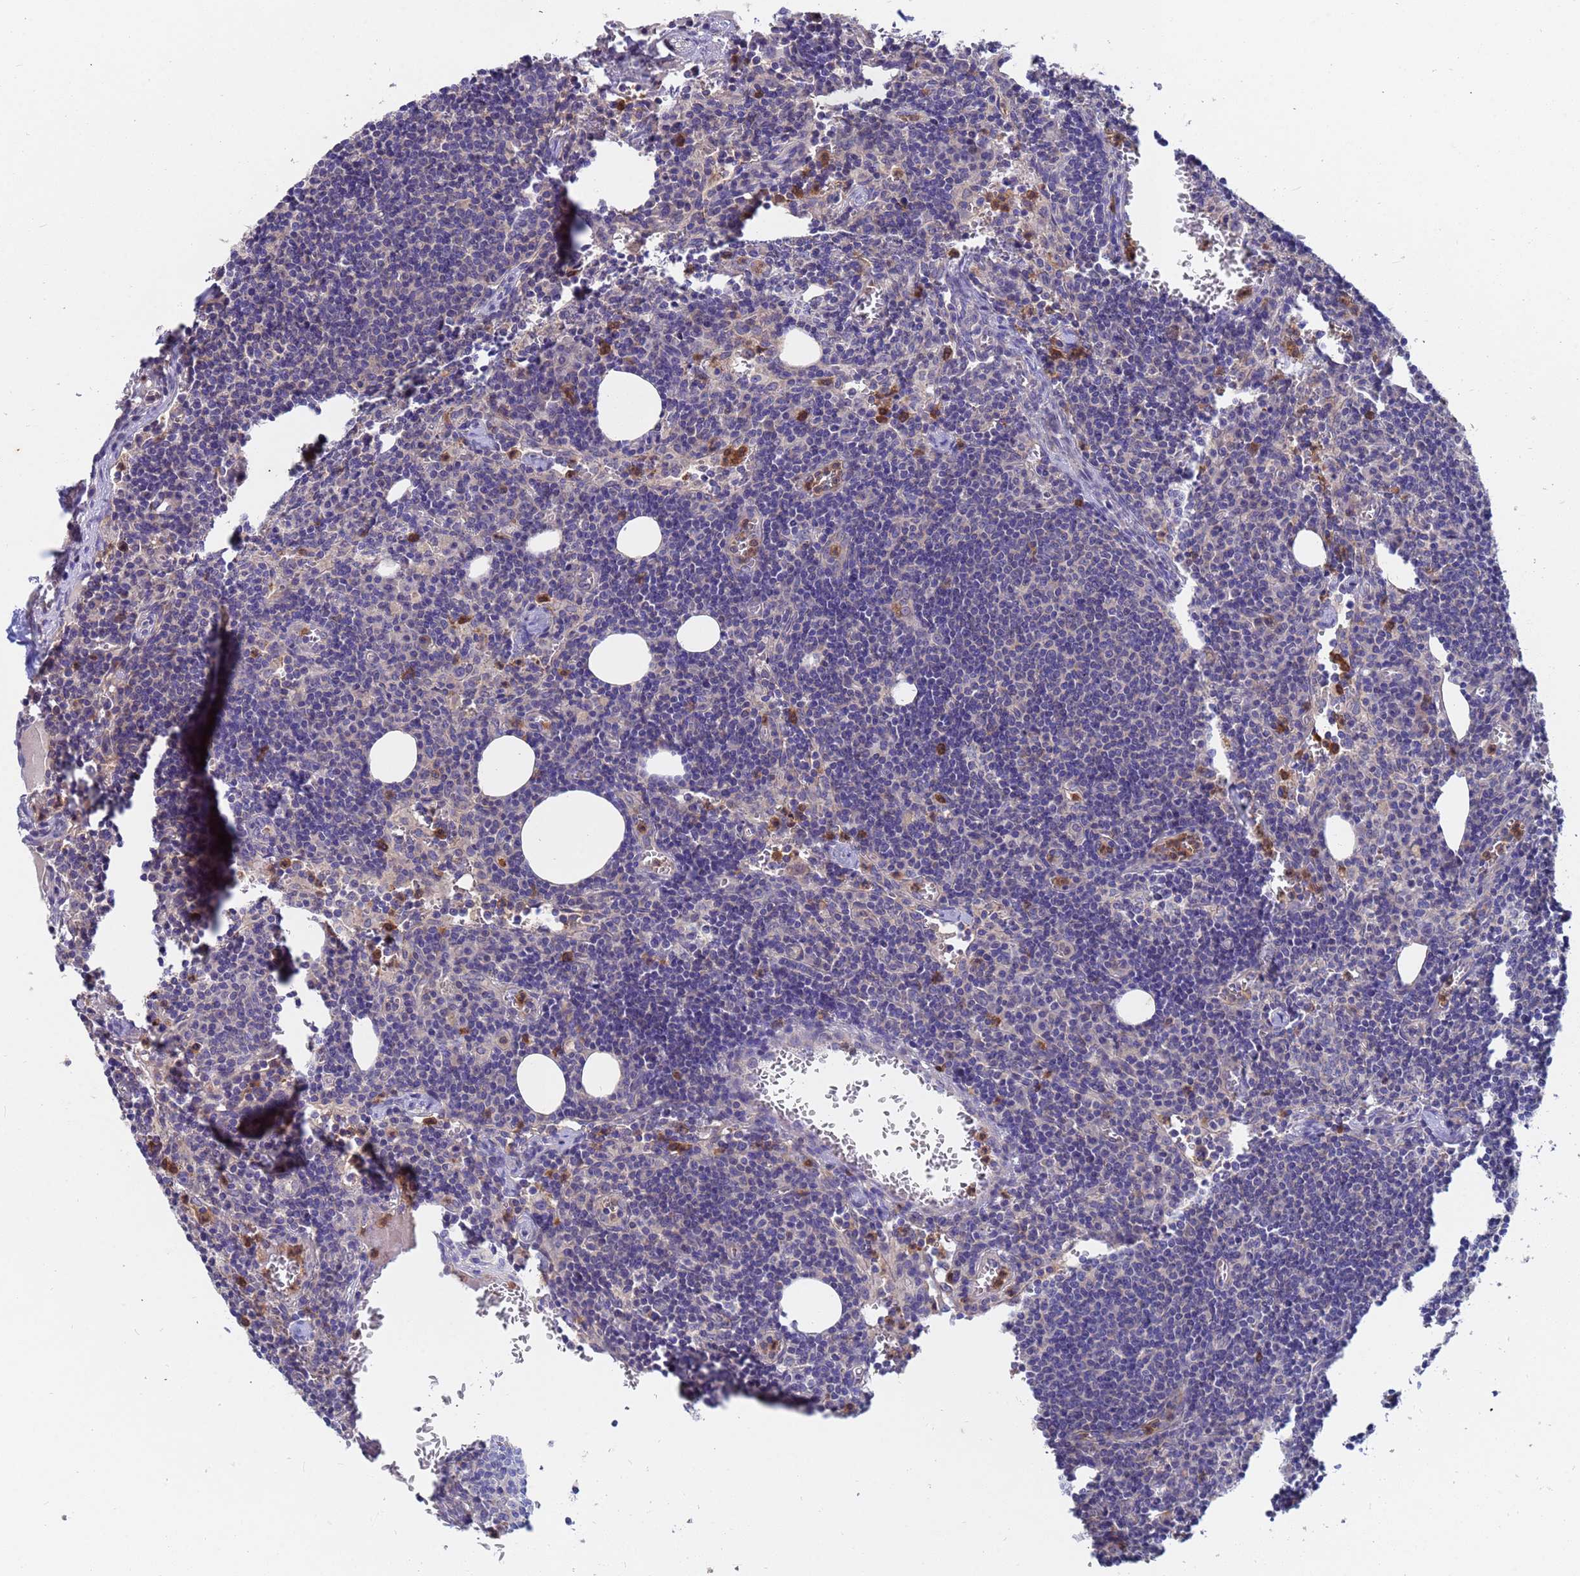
{"staining": {"intensity": "negative", "quantity": "none", "location": "none"}, "tissue": "lymph node", "cell_type": "Germinal center cells", "image_type": "normal", "snomed": [{"axis": "morphology", "description": "Normal tissue, NOS"}, {"axis": "topography", "description": "Lymph node"}], "caption": "Histopathology image shows no significant protein positivity in germinal center cells of normal lymph node. (DAB IHC, high magnification).", "gene": "TTLL11", "patient": {"sex": "female", "age": 27}}